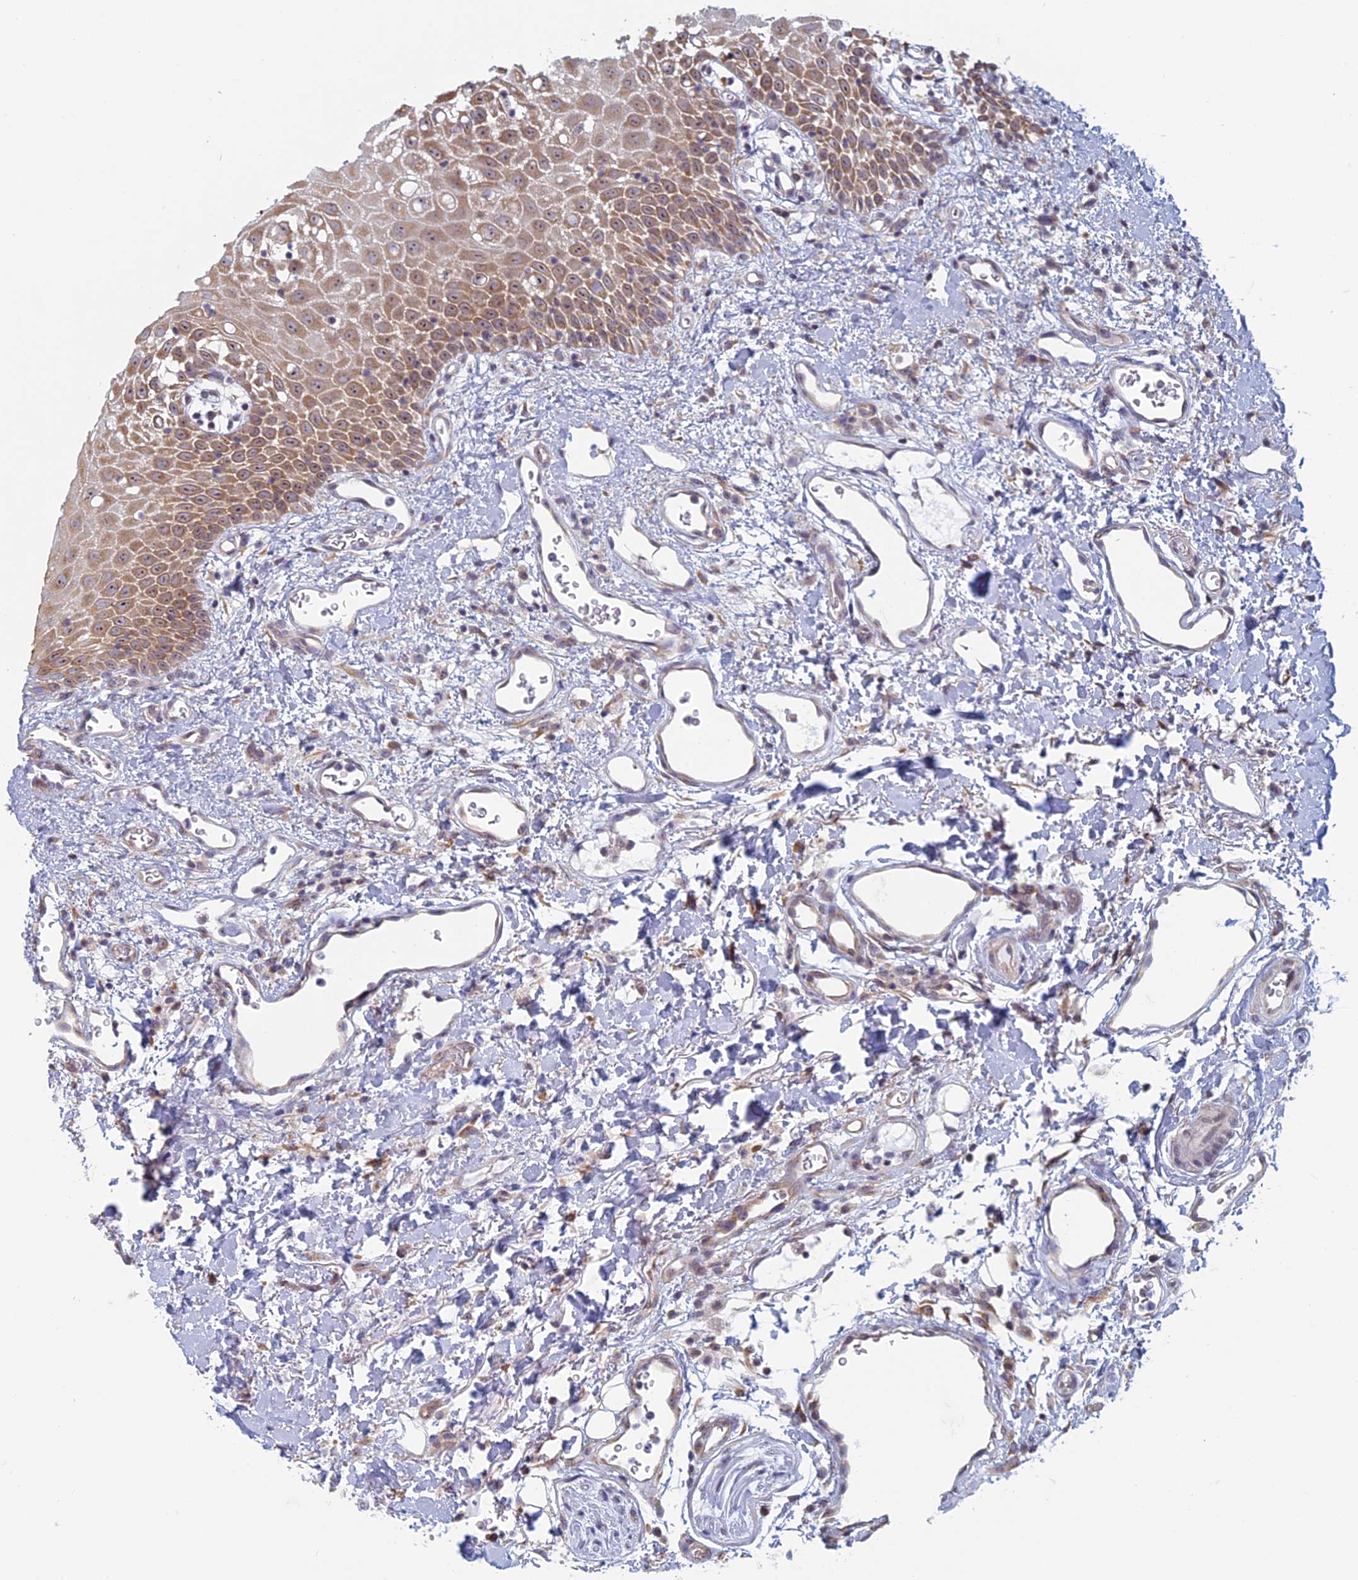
{"staining": {"intensity": "moderate", "quantity": ">75%", "location": "cytoplasmic/membranous,nuclear"}, "tissue": "oral mucosa", "cell_type": "Squamous epithelial cells", "image_type": "normal", "snomed": [{"axis": "morphology", "description": "Normal tissue, NOS"}, {"axis": "topography", "description": "Oral tissue"}], "caption": "Immunohistochemistry (IHC) staining of benign oral mucosa, which displays medium levels of moderate cytoplasmic/membranous,nuclear positivity in approximately >75% of squamous epithelial cells indicating moderate cytoplasmic/membranous,nuclear protein staining. The staining was performed using DAB (brown) for protein detection and nuclei were counterstained in hematoxylin (blue).", "gene": "RPS19BP1", "patient": {"sex": "female", "age": 70}}